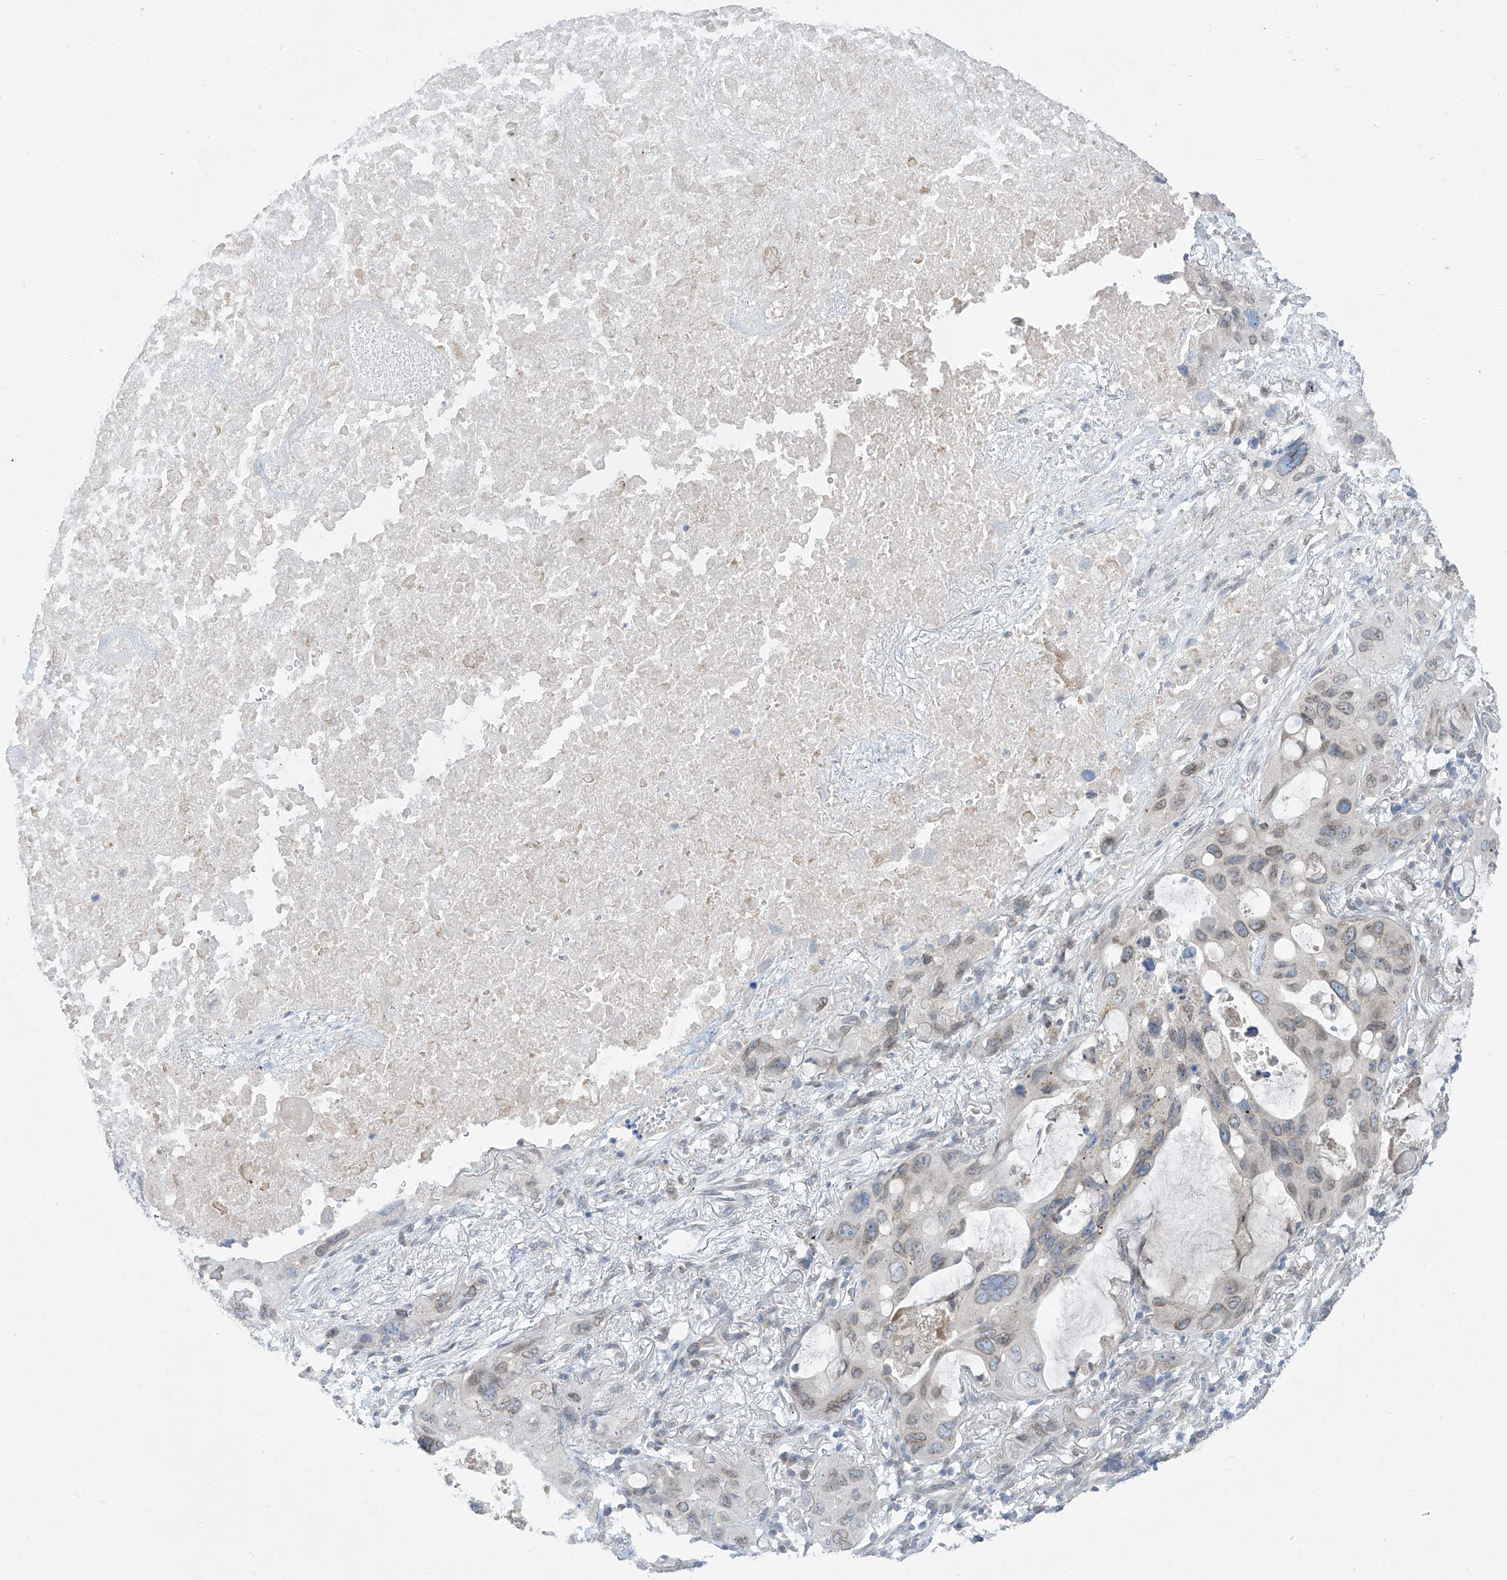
{"staining": {"intensity": "weak", "quantity": "25%-75%", "location": "cytoplasmic/membranous,nuclear"}, "tissue": "lung cancer", "cell_type": "Tumor cells", "image_type": "cancer", "snomed": [{"axis": "morphology", "description": "Squamous cell carcinoma, NOS"}, {"axis": "topography", "description": "Lung"}], "caption": "This histopathology image displays immunohistochemistry staining of lung cancer (squamous cell carcinoma), with low weak cytoplasmic/membranous and nuclear staining in about 25%-75% of tumor cells.", "gene": "KRTAP25-1", "patient": {"sex": "female", "age": 73}}